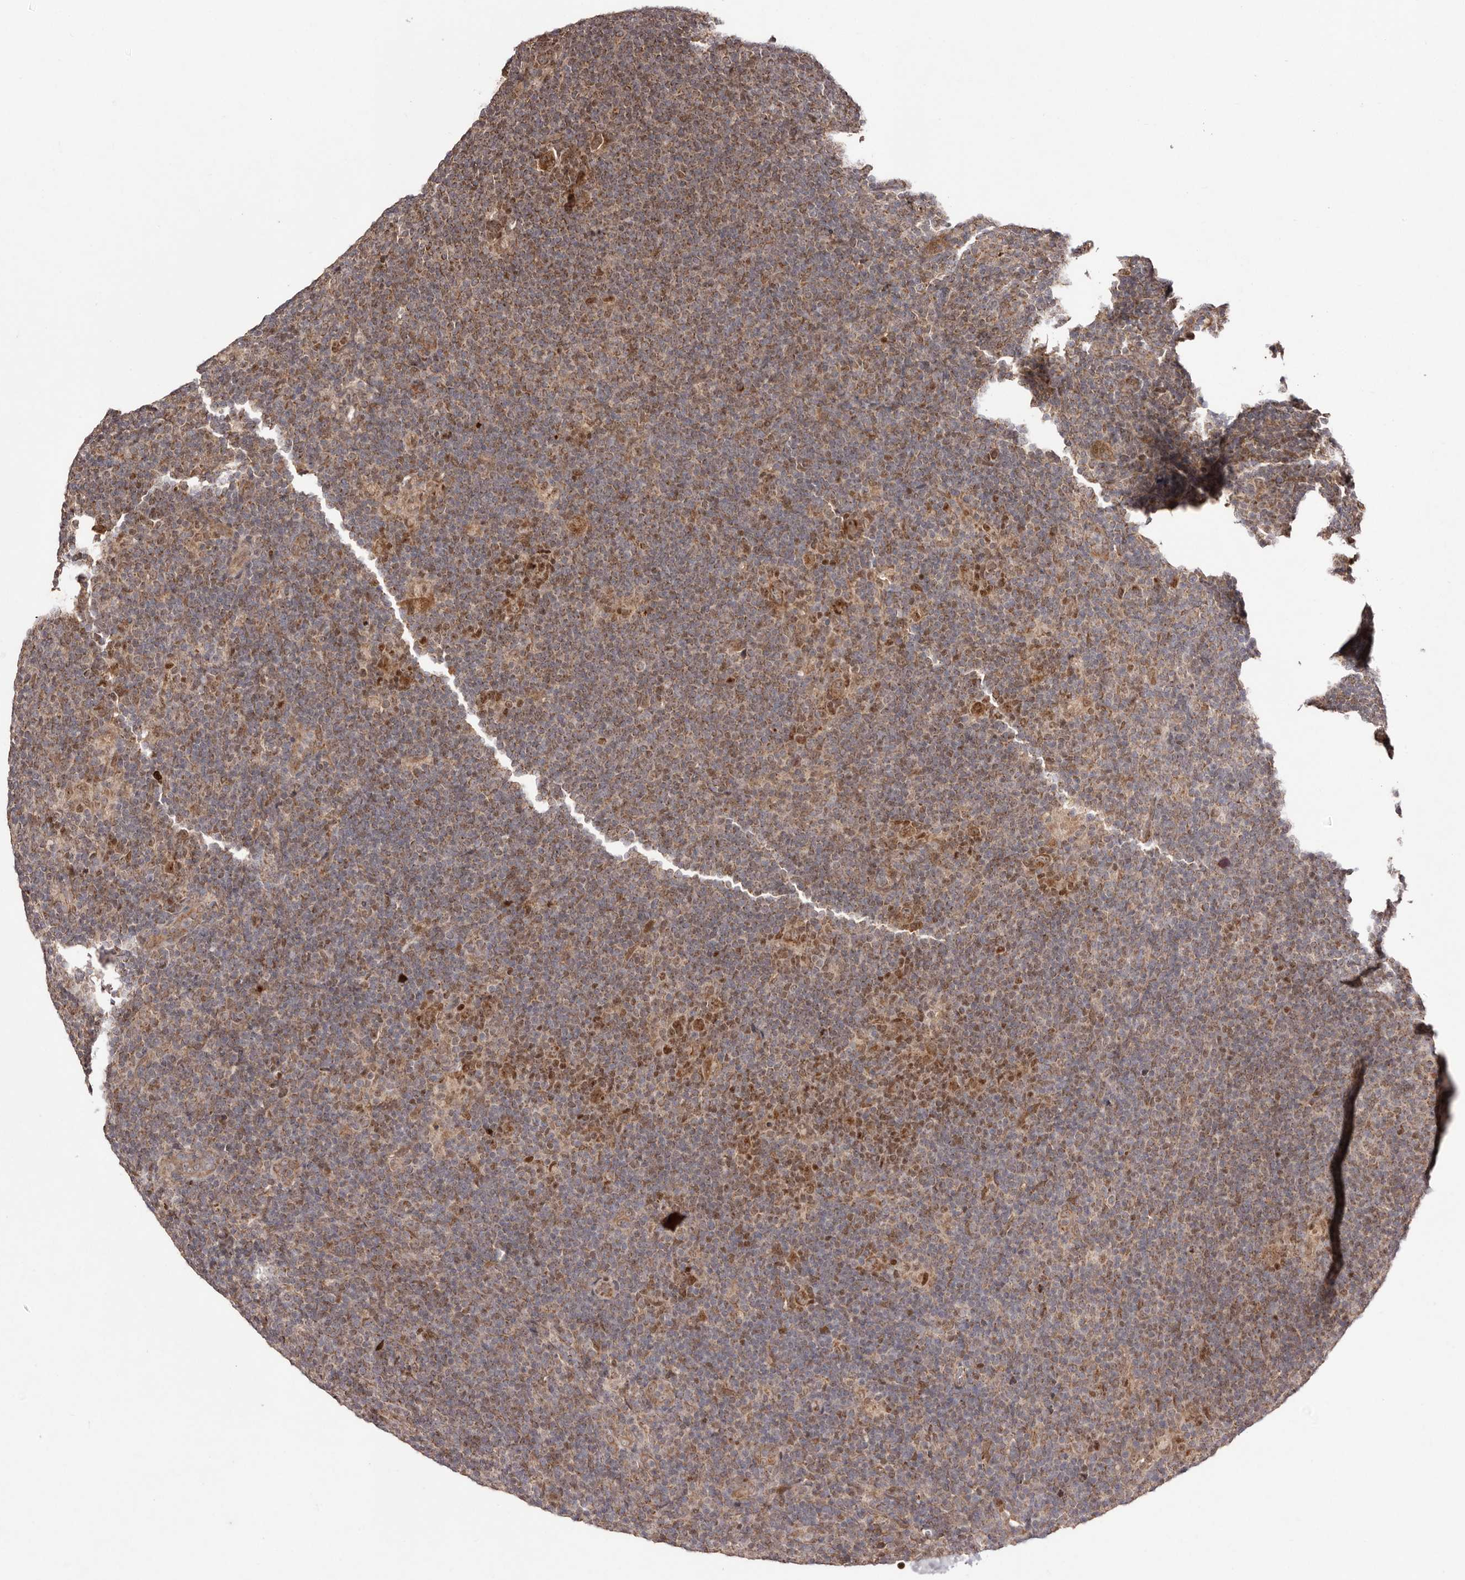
{"staining": {"intensity": "moderate", "quantity": ">75%", "location": "cytoplasmic/membranous,nuclear"}, "tissue": "lymphoma", "cell_type": "Tumor cells", "image_type": "cancer", "snomed": [{"axis": "morphology", "description": "Hodgkin's disease, NOS"}, {"axis": "topography", "description": "Lymph node"}], "caption": "Tumor cells demonstrate medium levels of moderate cytoplasmic/membranous and nuclear positivity in approximately >75% of cells in lymphoma.", "gene": "EGR3", "patient": {"sex": "female", "age": 57}}